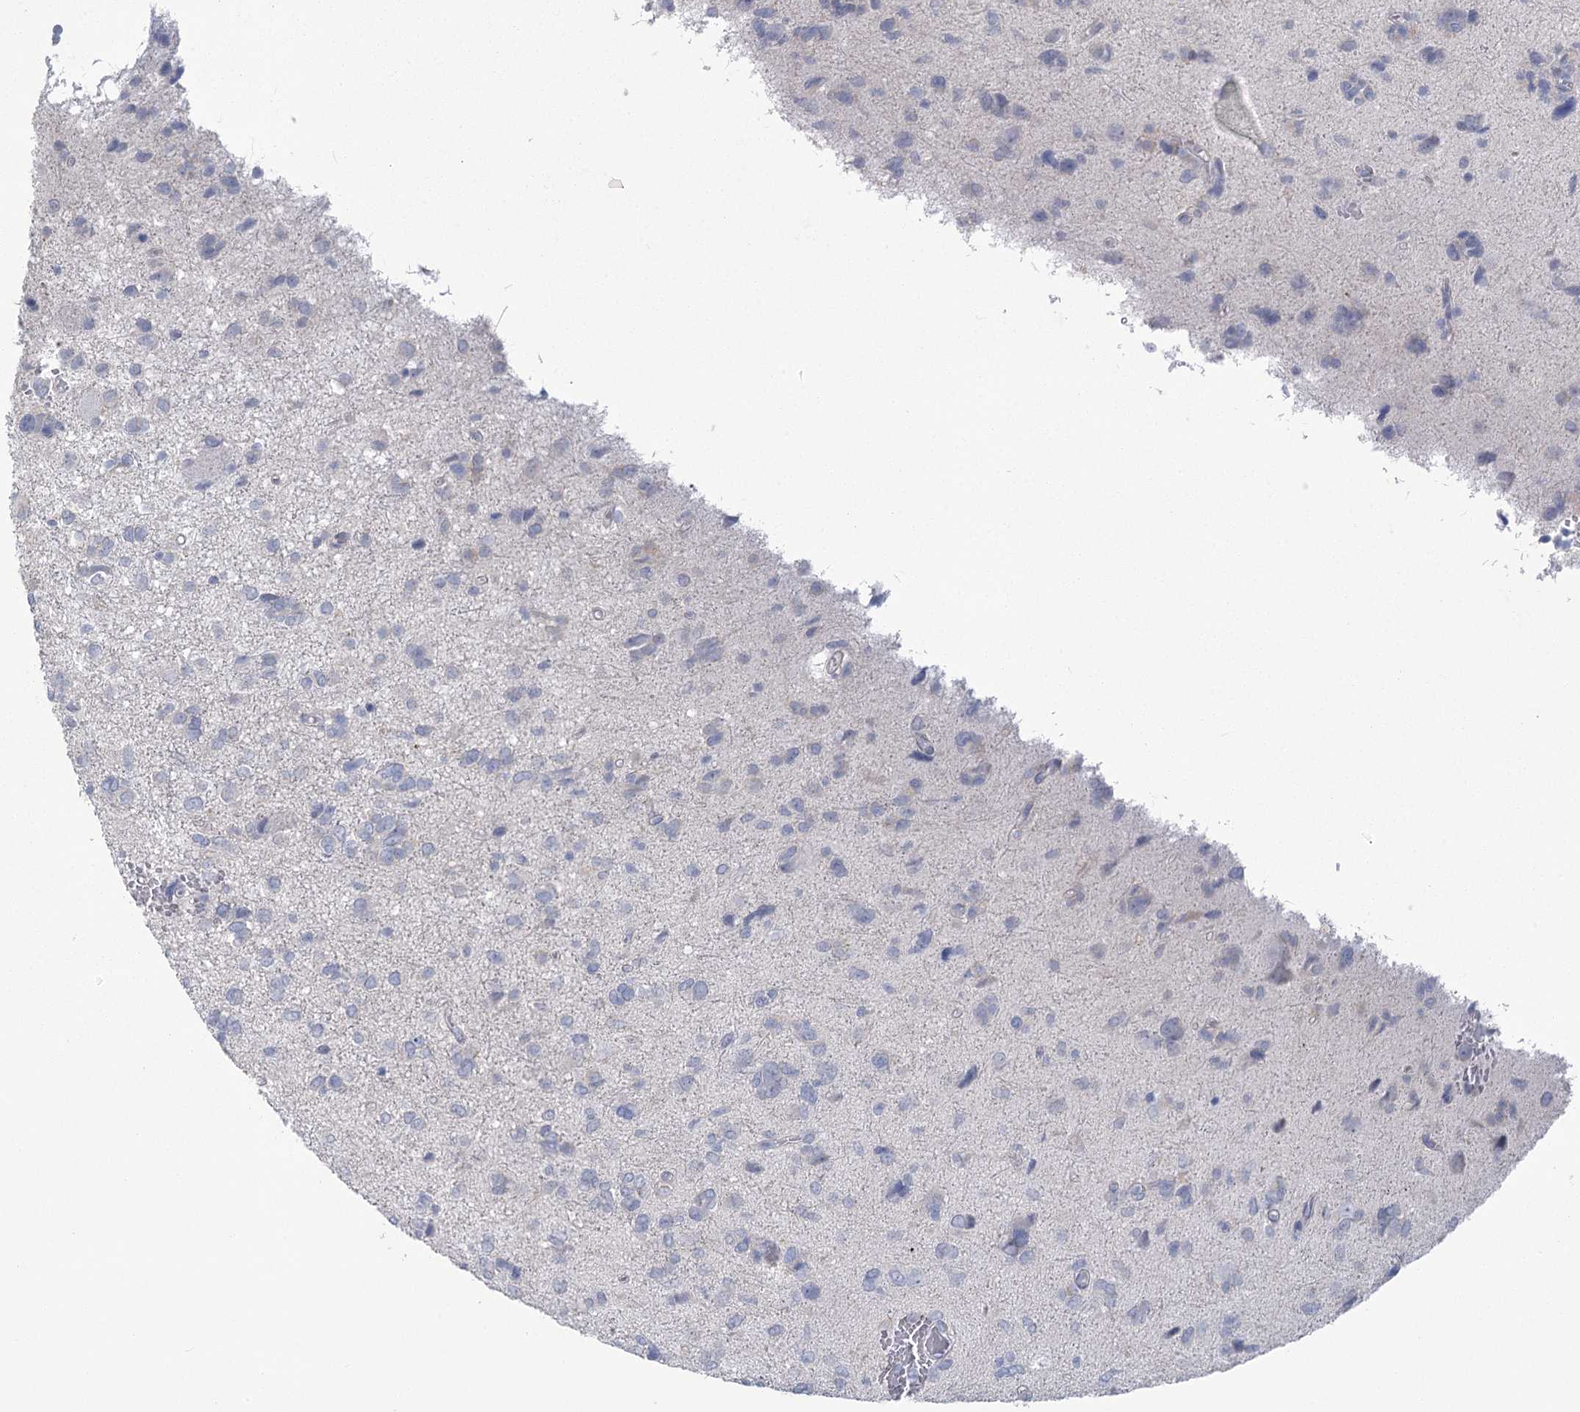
{"staining": {"intensity": "negative", "quantity": "none", "location": "none"}, "tissue": "glioma", "cell_type": "Tumor cells", "image_type": "cancer", "snomed": [{"axis": "morphology", "description": "Glioma, malignant, High grade"}, {"axis": "topography", "description": "Brain"}], "caption": "An IHC micrograph of glioma is shown. There is no staining in tumor cells of glioma.", "gene": "CCDC88A", "patient": {"sex": "female", "age": 59}}